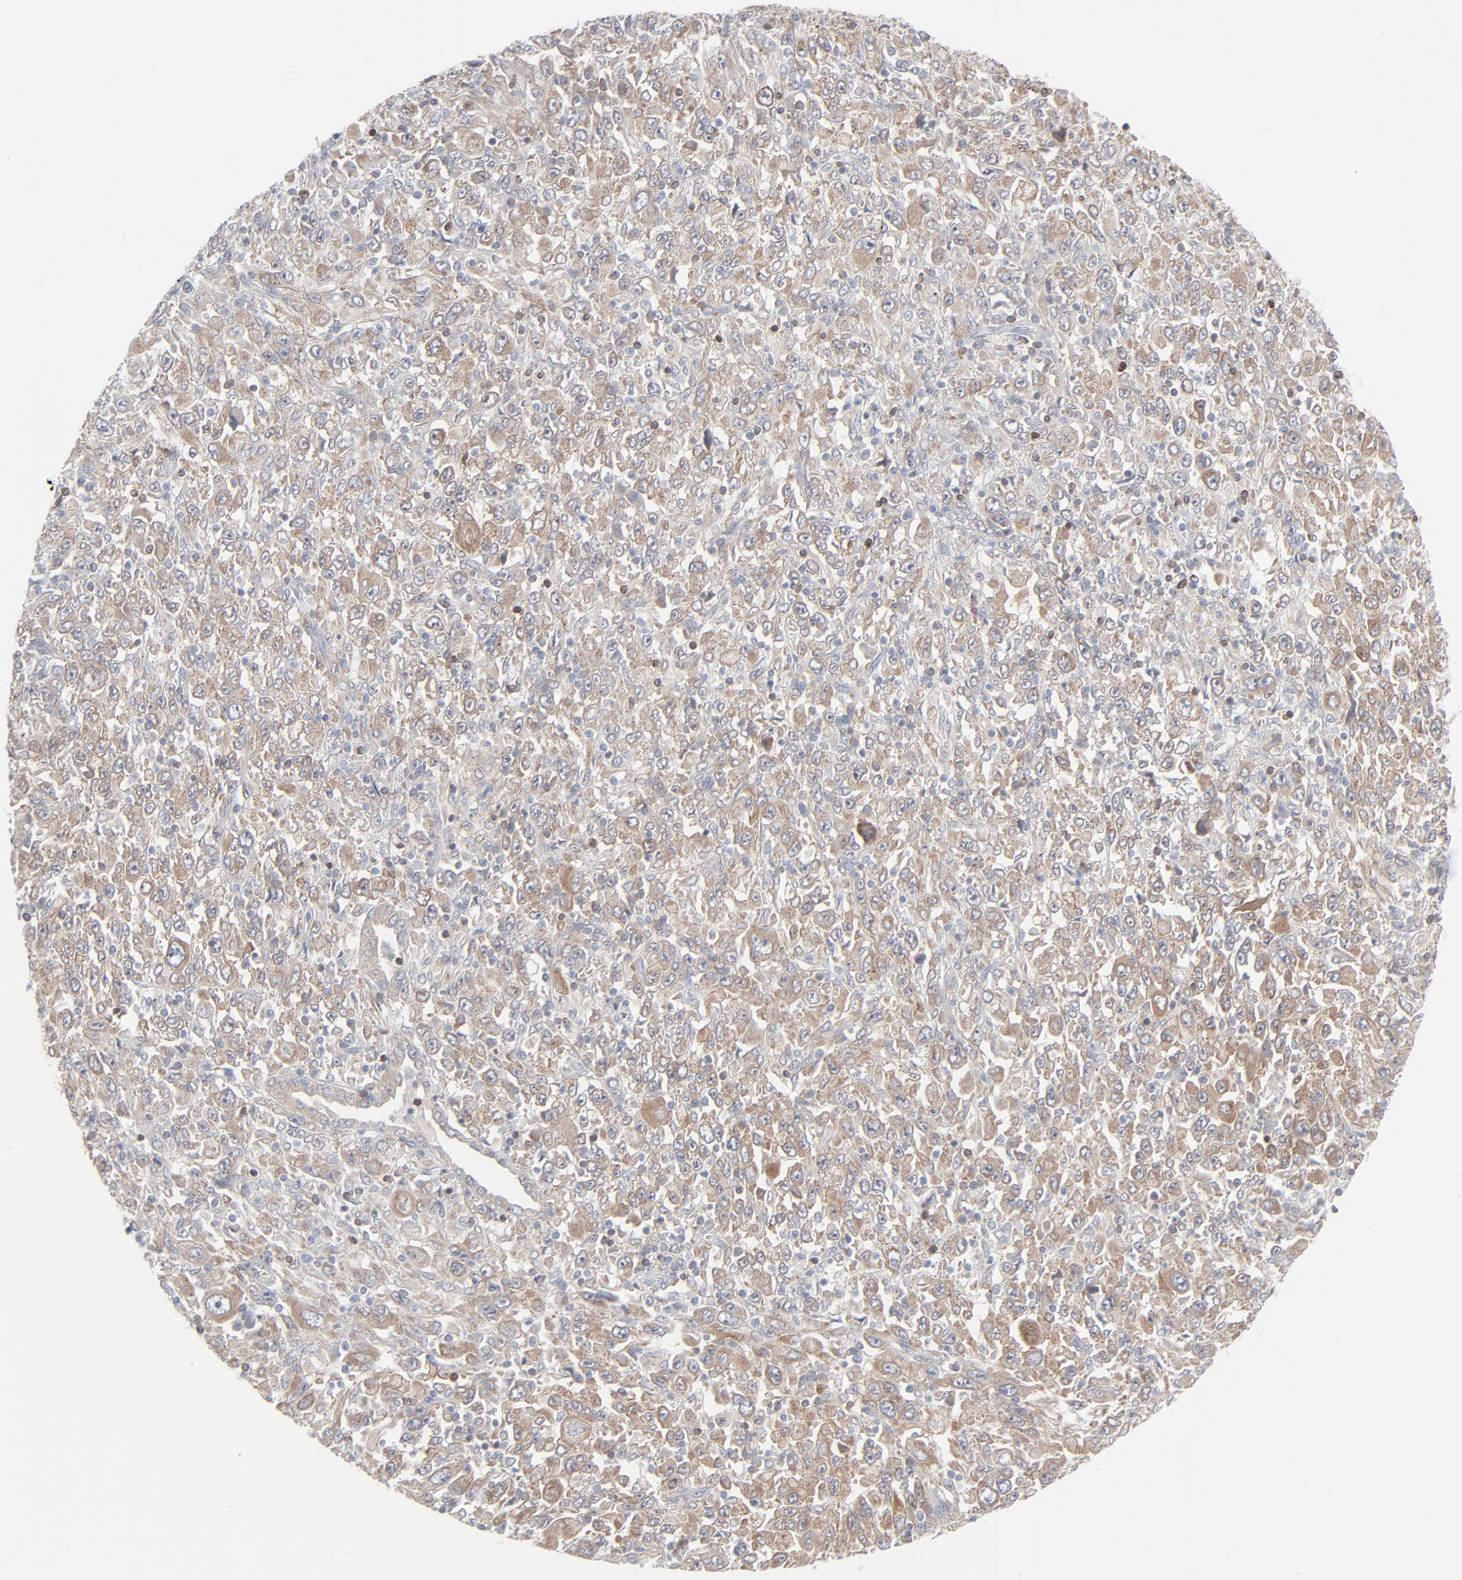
{"staining": {"intensity": "weak", "quantity": ">75%", "location": "cytoplasmic/membranous"}, "tissue": "melanoma", "cell_type": "Tumor cells", "image_type": "cancer", "snomed": [{"axis": "morphology", "description": "Malignant melanoma, Metastatic site"}, {"axis": "topography", "description": "Skin"}], "caption": "DAB (3,3'-diaminobenzidine) immunohistochemical staining of human malignant melanoma (metastatic site) exhibits weak cytoplasmic/membranous protein expression in approximately >75% of tumor cells.", "gene": "KDSR", "patient": {"sex": "female", "age": 56}}